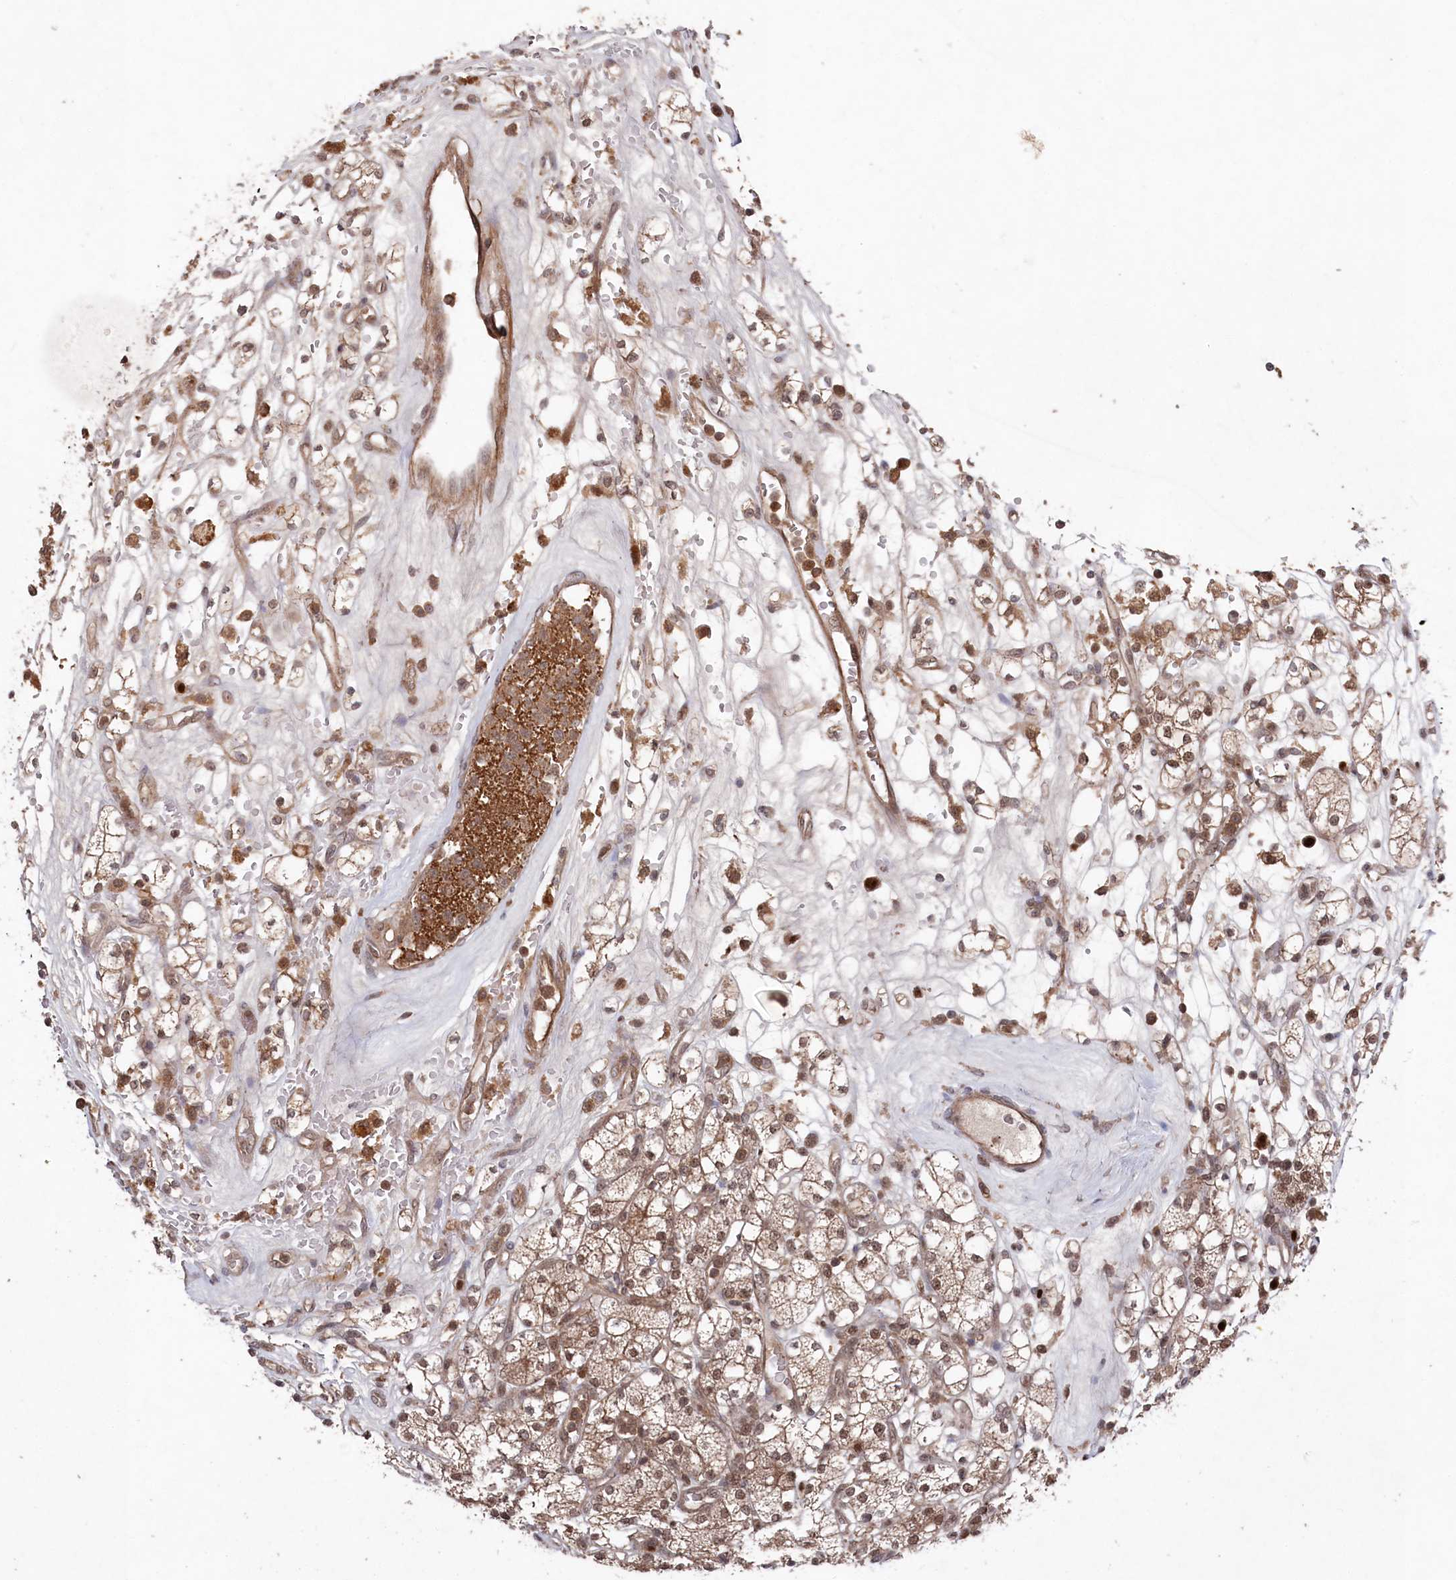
{"staining": {"intensity": "moderate", "quantity": ">75%", "location": "cytoplasmic/membranous,nuclear"}, "tissue": "renal cancer", "cell_type": "Tumor cells", "image_type": "cancer", "snomed": [{"axis": "morphology", "description": "Adenocarcinoma, NOS"}, {"axis": "topography", "description": "Kidney"}], "caption": "The immunohistochemical stain shows moderate cytoplasmic/membranous and nuclear staining in tumor cells of renal cancer (adenocarcinoma) tissue. (Stains: DAB in brown, nuclei in blue, Microscopy: brightfield microscopy at high magnification).", "gene": "BORCS7", "patient": {"sex": "male", "age": 77}}